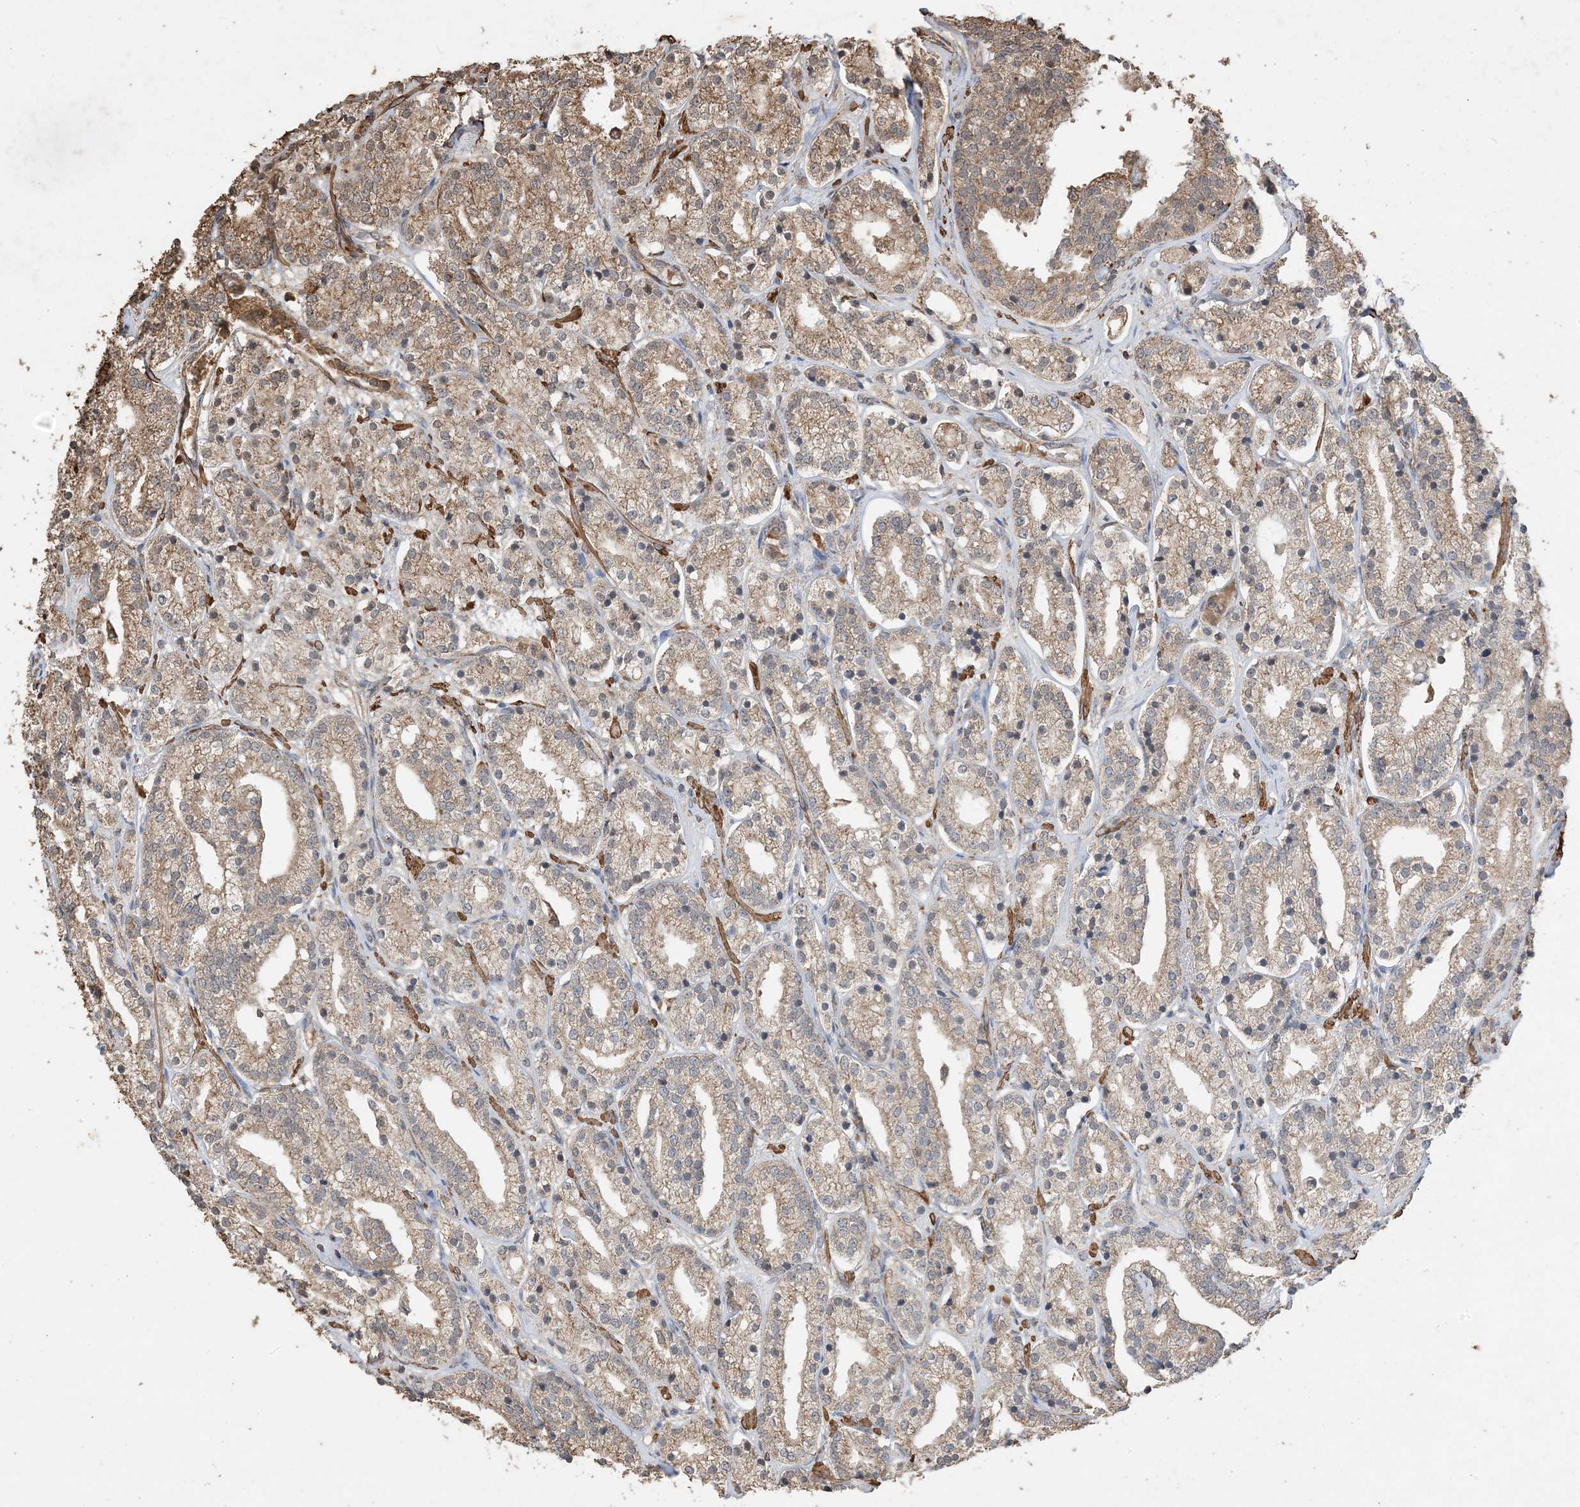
{"staining": {"intensity": "moderate", "quantity": ">75%", "location": "cytoplasmic/membranous"}, "tissue": "prostate cancer", "cell_type": "Tumor cells", "image_type": "cancer", "snomed": [{"axis": "morphology", "description": "Adenocarcinoma, High grade"}, {"axis": "topography", "description": "Prostate"}], "caption": "A micrograph of human prostate adenocarcinoma (high-grade) stained for a protein shows moderate cytoplasmic/membranous brown staining in tumor cells.", "gene": "HPS4", "patient": {"sex": "male", "age": 69}}